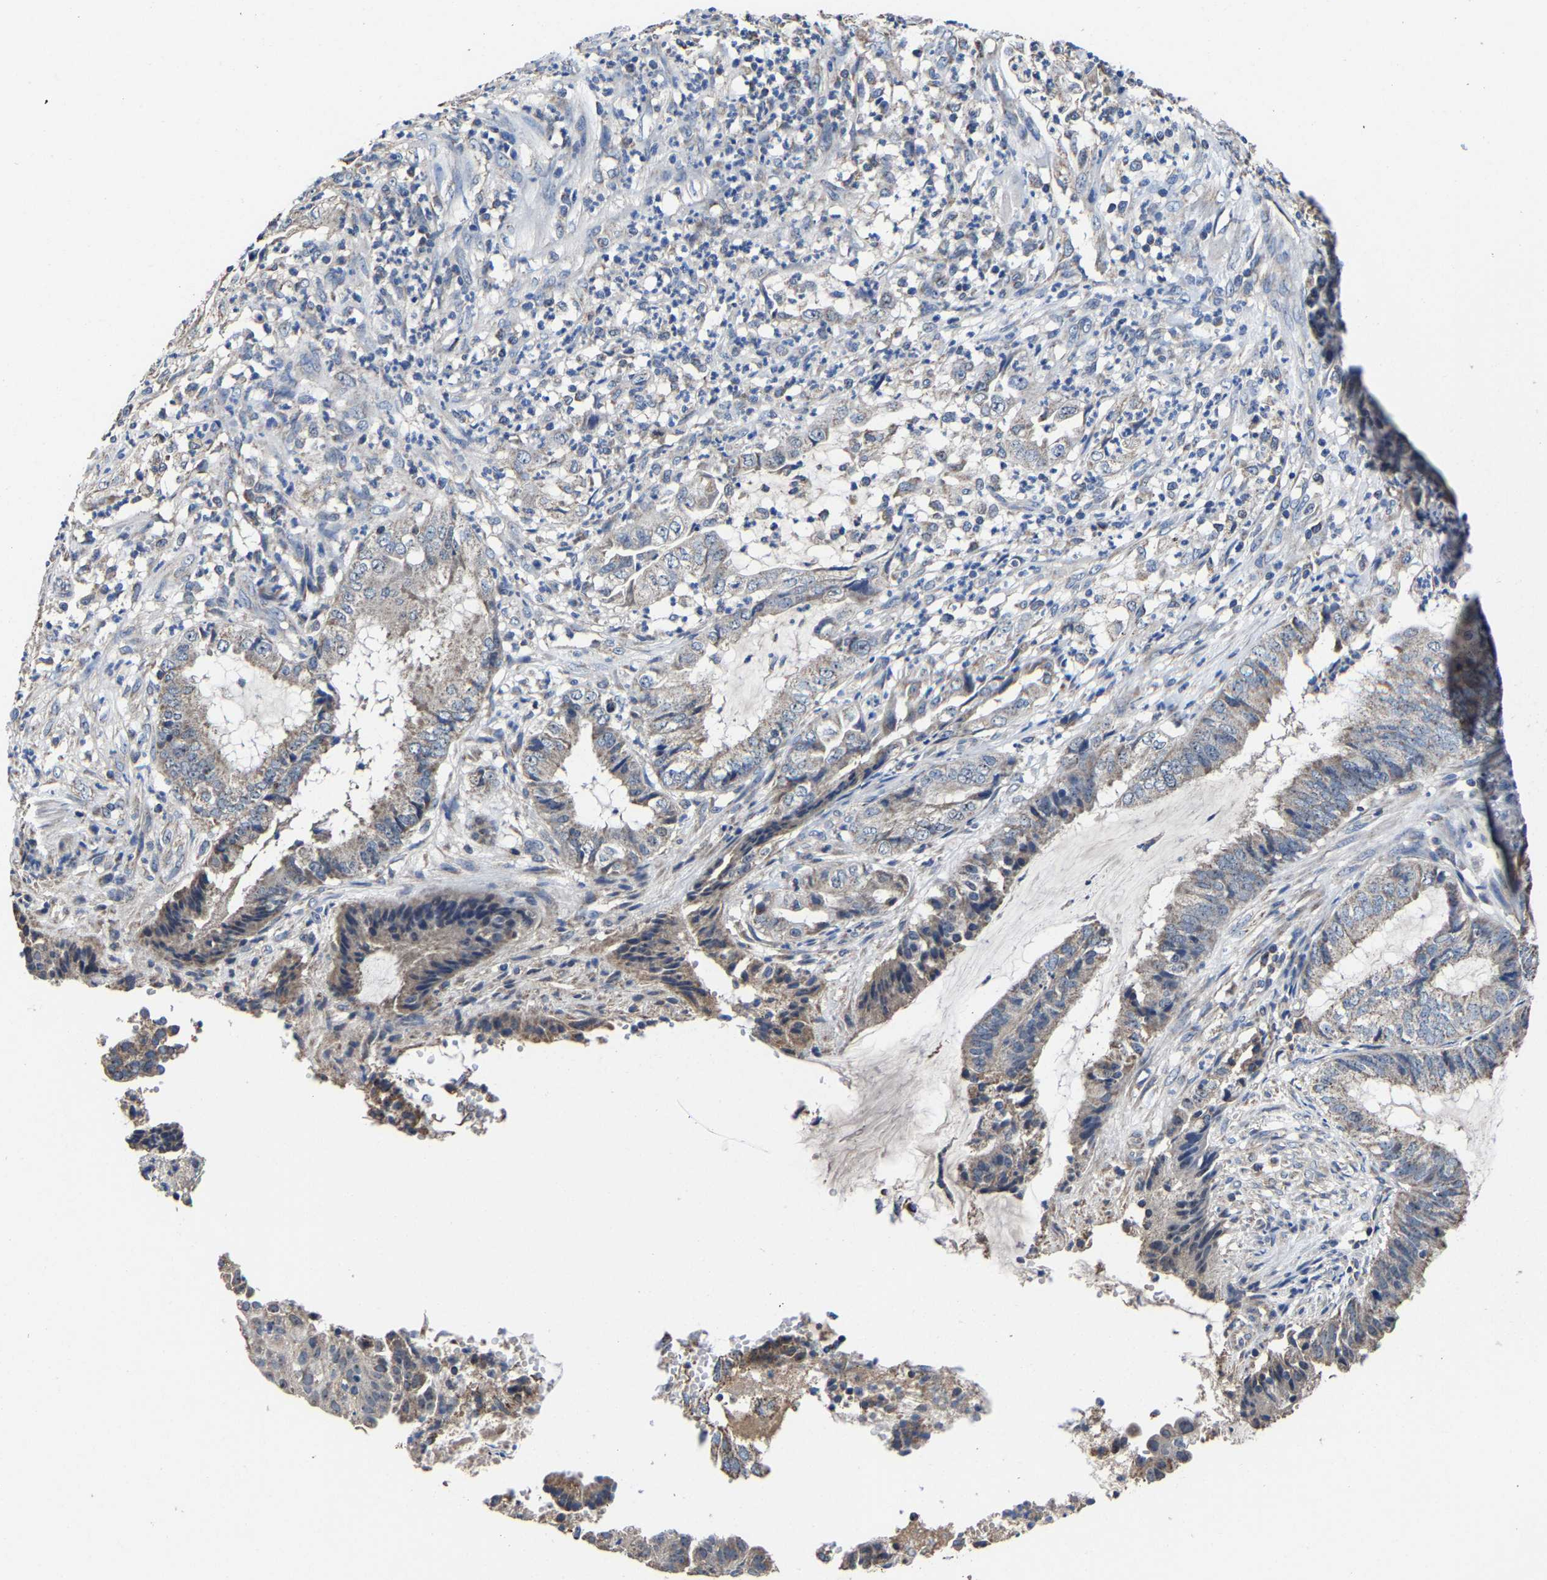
{"staining": {"intensity": "weak", "quantity": "<25%", "location": "cytoplasmic/membranous"}, "tissue": "endometrial cancer", "cell_type": "Tumor cells", "image_type": "cancer", "snomed": [{"axis": "morphology", "description": "Adenocarcinoma, NOS"}, {"axis": "topography", "description": "Endometrium"}], "caption": "A high-resolution image shows immunohistochemistry (IHC) staining of endometrial cancer (adenocarcinoma), which demonstrates no significant expression in tumor cells.", "gene": "ZCCHC7", "patient": {"sex": "female", "age": 51}}